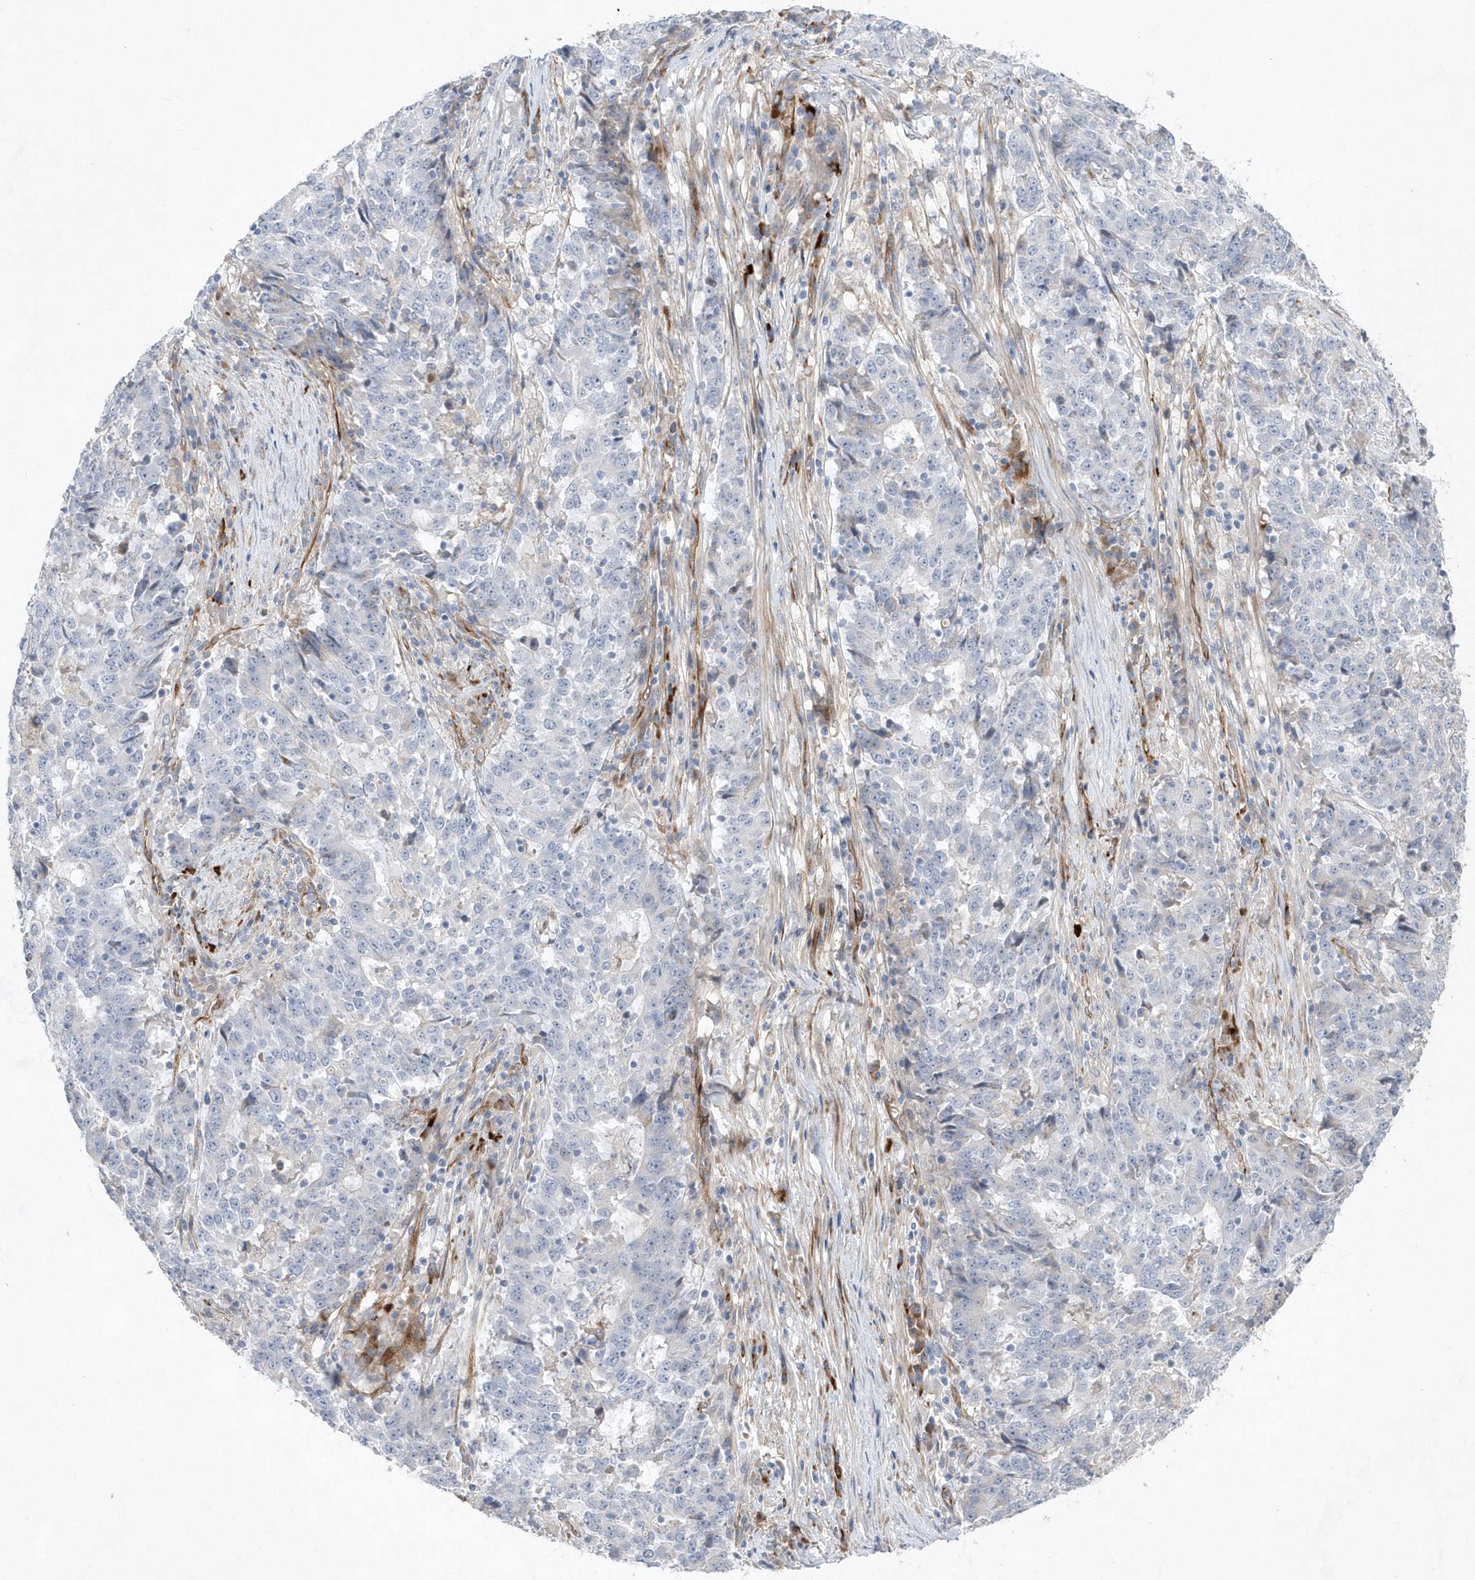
{"staining": {"intensity": "negative", "quantity": "none", "location": "none"}, "tissue": "stomach cancer", "cell_type": "Tumor cells", "image_type": "cancer", "snomed": [{"axis": "morphology", "description": "Adenocarcinoma, NOS"}, {"axis": "topography", "description": "Stomach"}], "caption": "An image of stomach adenocarcinoma stained for a protein reveals no brown staining in tumor cells.", "gene": "TMEM132B", "patient": {"sex": "male", "age": 59}}